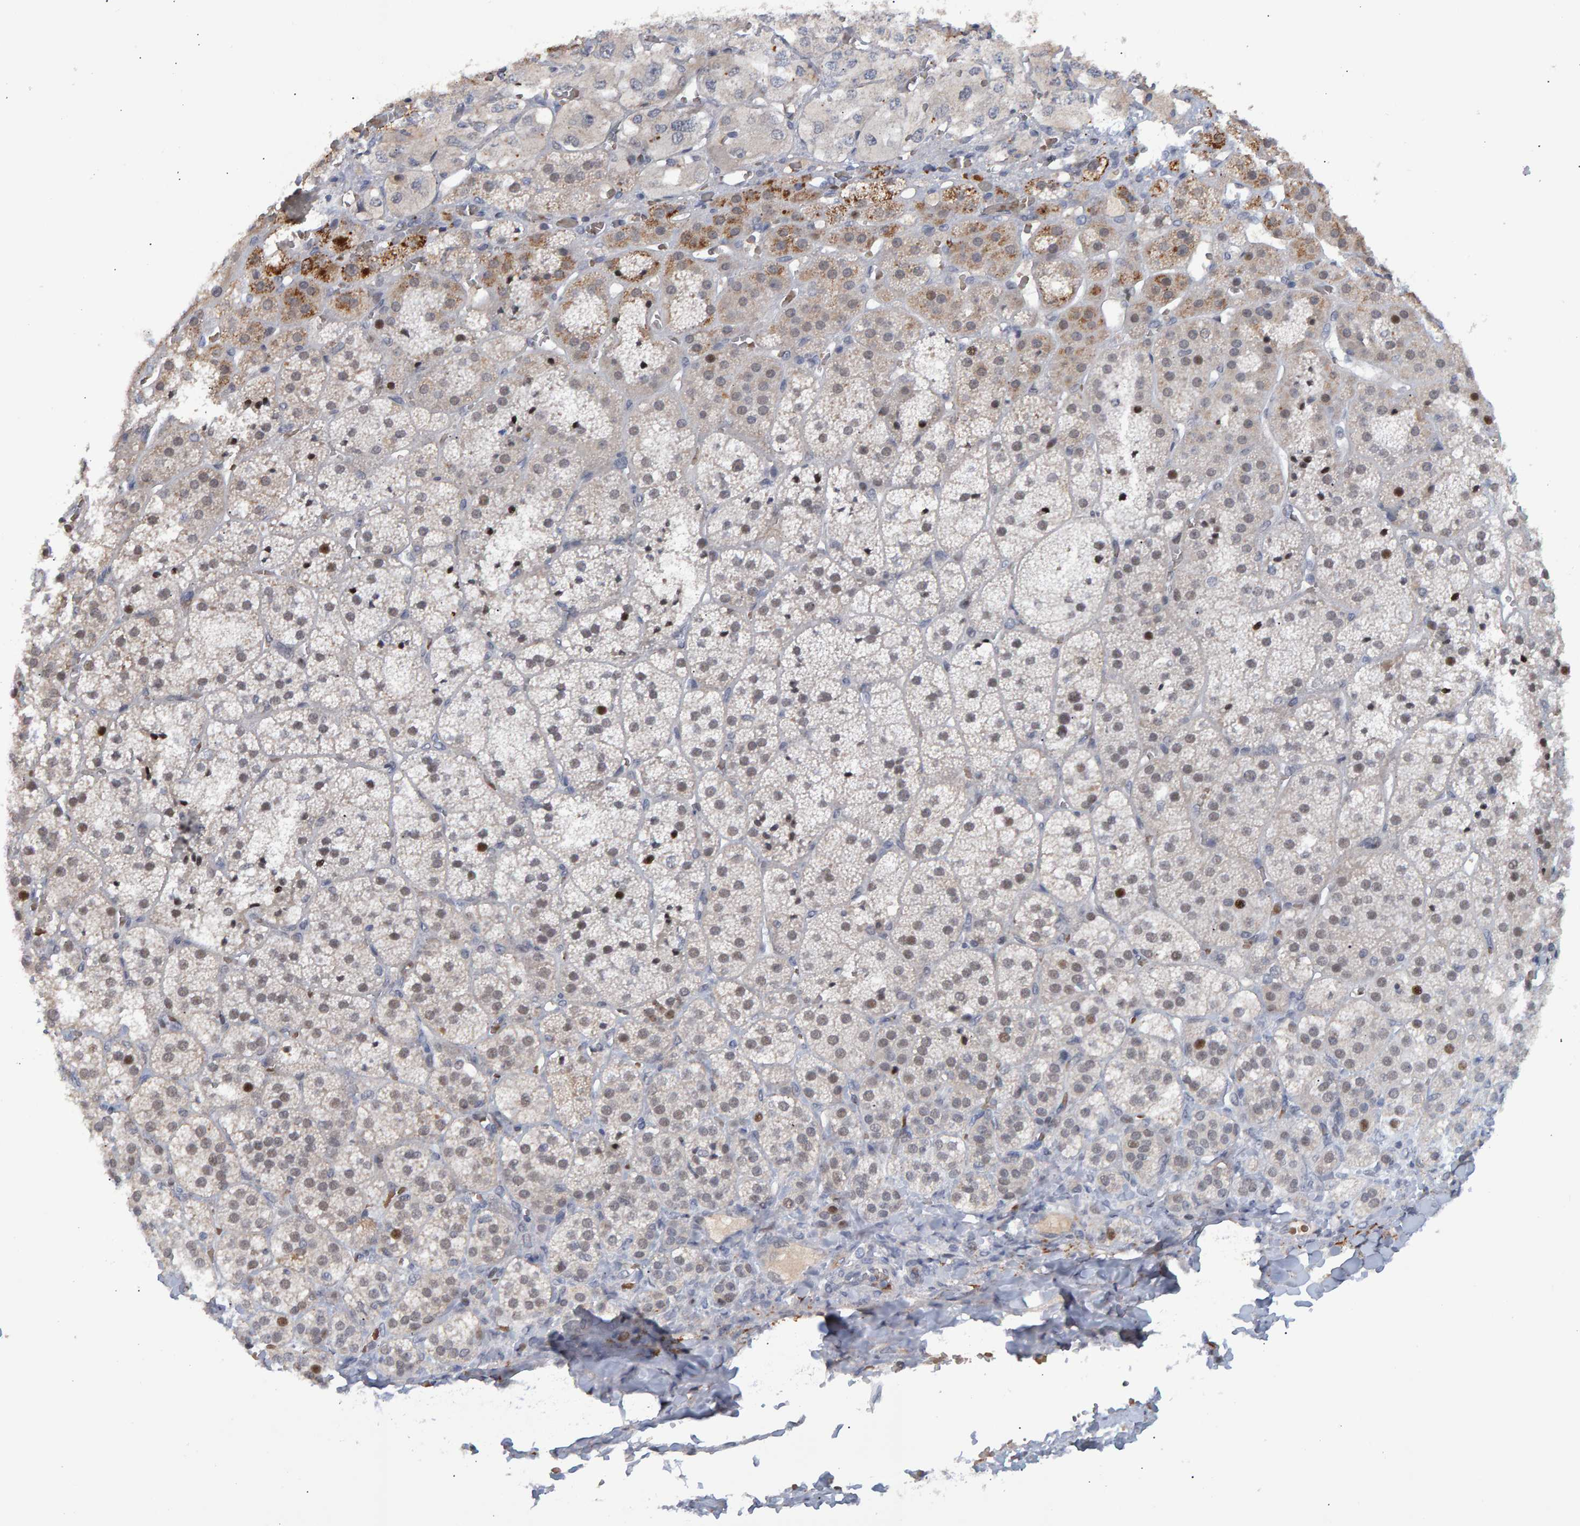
{"staining": {"intensity": "moderate", "quantity": "25%-75%", "location": "cytoplasmic/membranous,nuclear"}, "tissue": "adrenal gland", "cell_type": "Glandular cells", "image_type": "normal", "snomed": [{"axis": "morphology", "description": "Normal tissue, NOS"}, {"axis": "topography", "description": "Adrenal gland"}], "caption": "Human adrenal gland stained for a protein (brown) shows moderate cytoplasmic/membranous,nuclear positive positivity in about 25%-75% of glandular cells.", "gene": "ESRP1", "patient": {"sex": "female", "age": 44}}